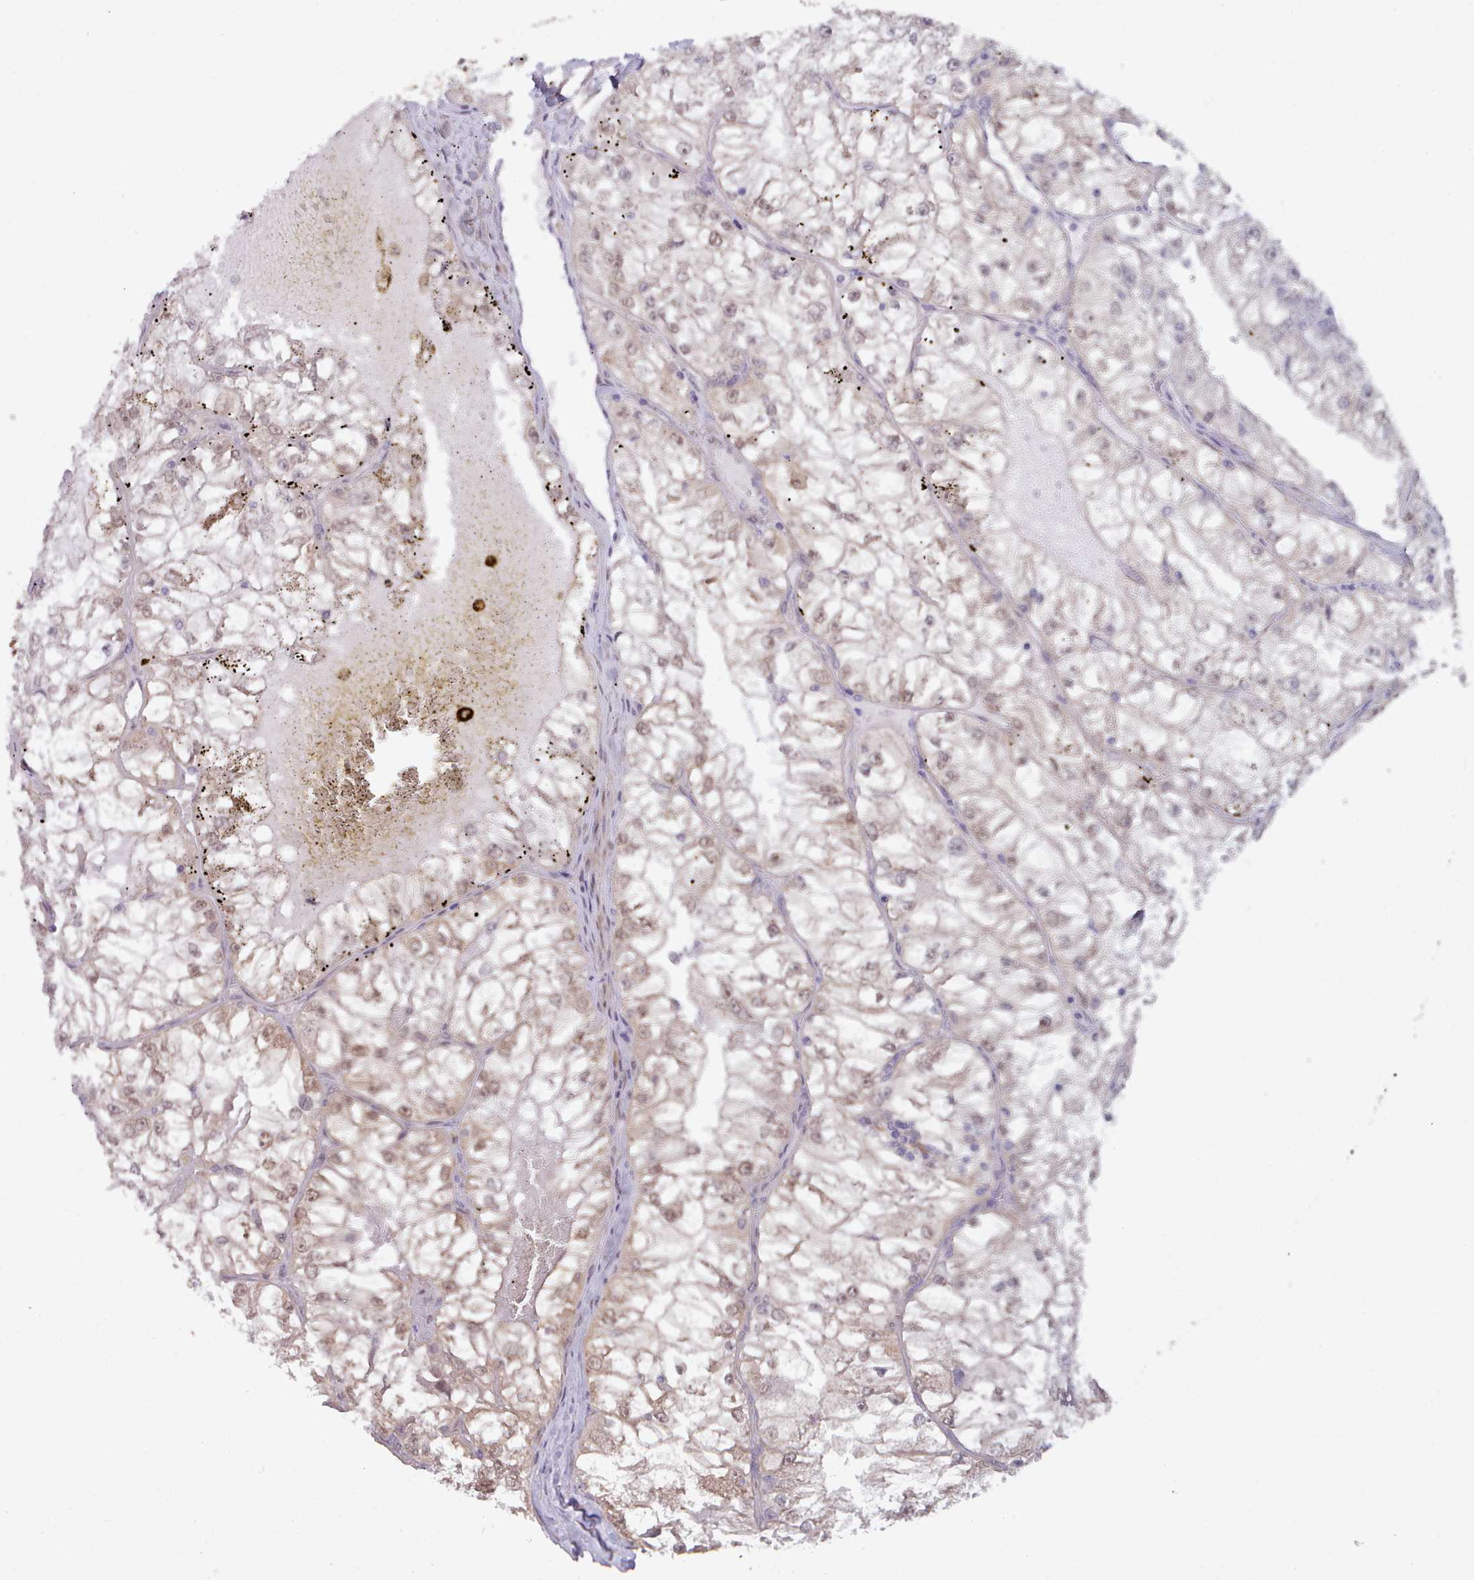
{"staining": {"intensity": "moderate", "quantity": "25%-75%", "location": "cytoplasmic/membranous,nuclear"}, "tissue": "renal cancer", "cell_type": "Tumor cells", "image_type": "cancer", "snomed": [{"axis": "morphology", "description": "Adenocarcinoma, NOS"}, {"axis": "topography", "description": "Kidney"}], "caption": "Tumor cells display medium levels of moderate cytoplasmic/membranous and nuclear positivity in approximately 25%-75% of cells in human renal cancer. Using DAB (brown) and hematoxylin (blue) stains, captured at high magnification using brightfield microscopy.", "gene": "CES3", "patient": {"sex": "female", "age": 72}}